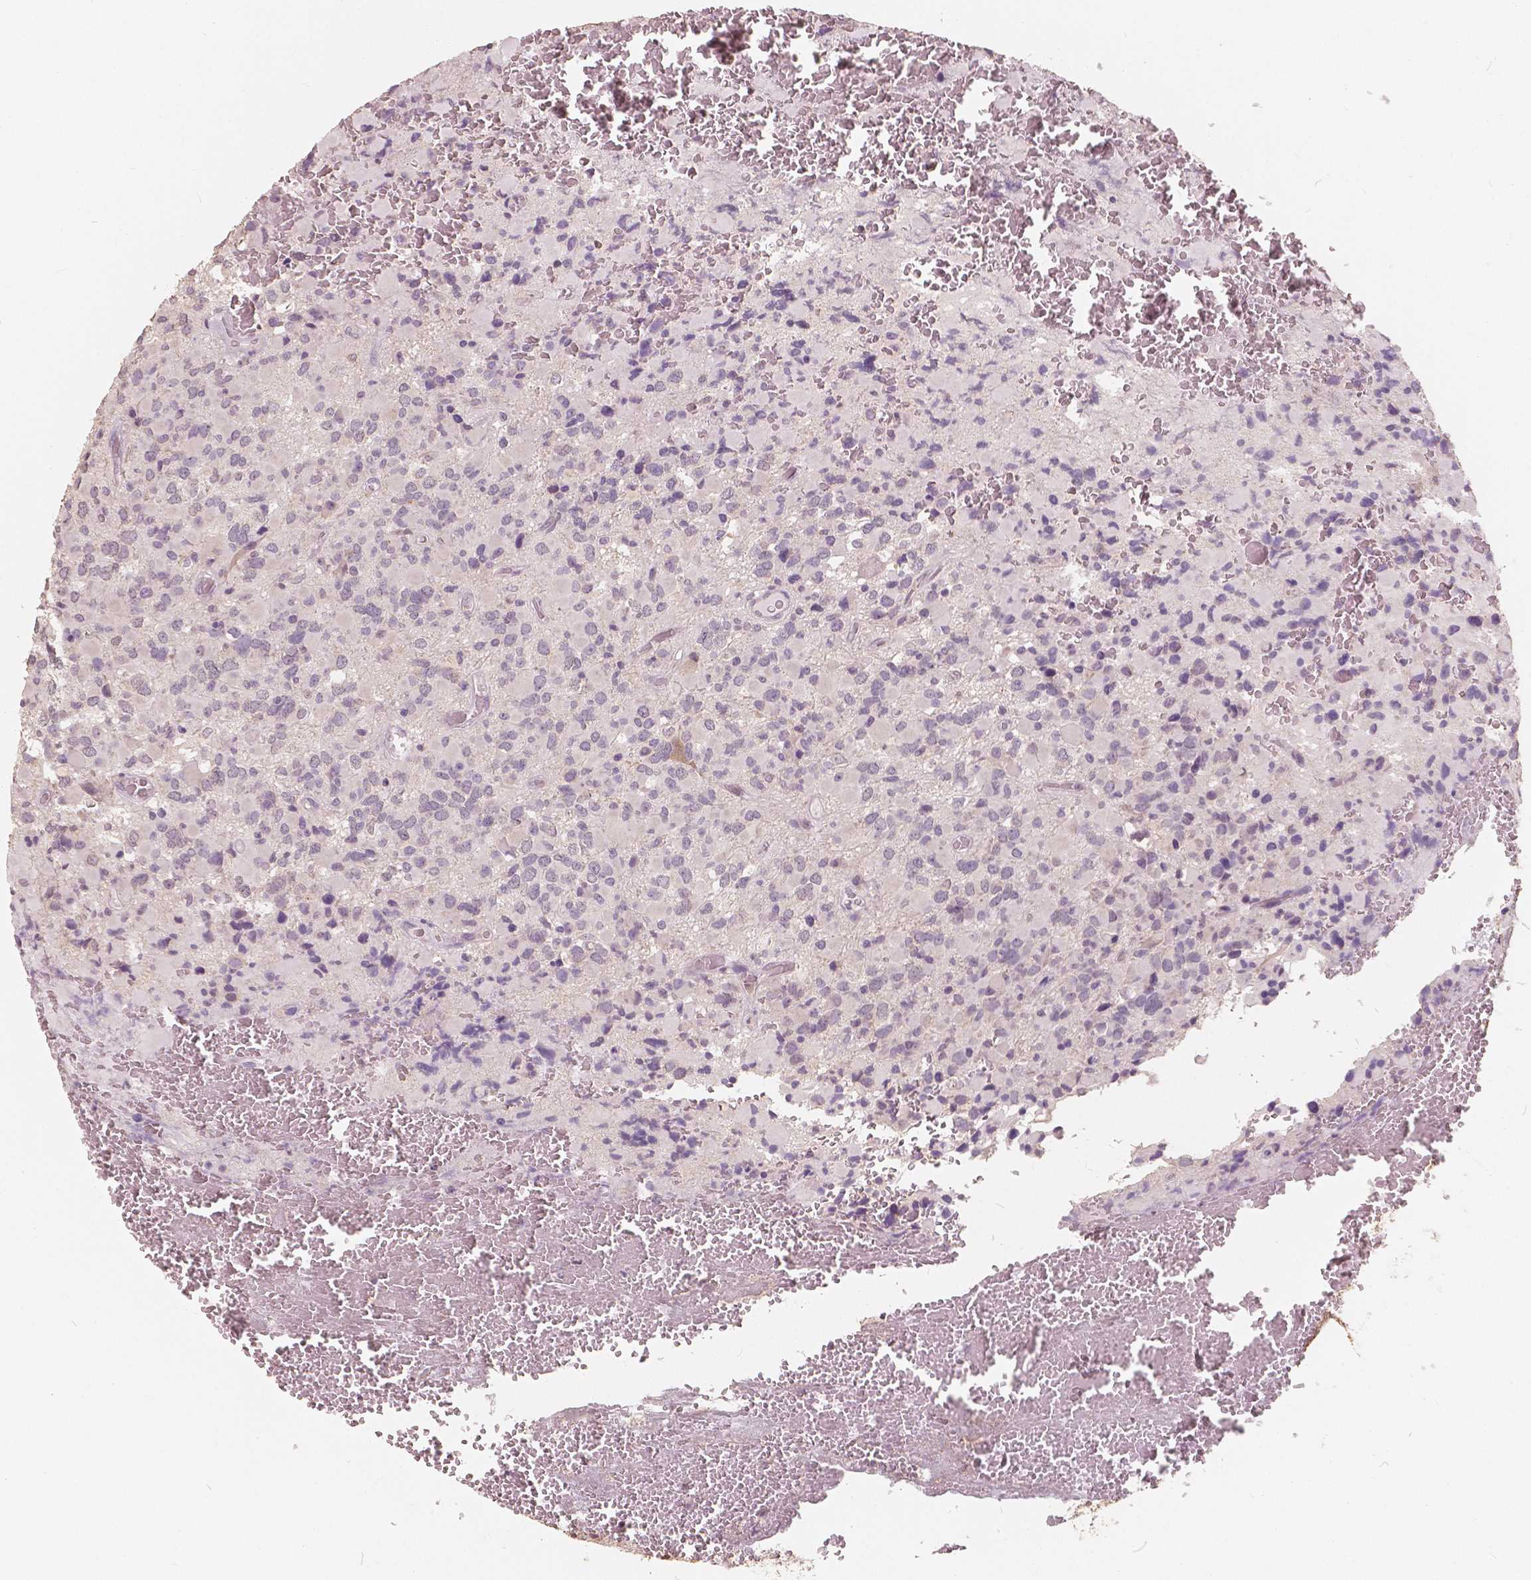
{"staining": {"intensity": "negative", "quantity": "none", "location": "none"}, "tissue": "glioma", "cell_type": "Tumor cells", "image_type": "cancer", "snomed": [{"axis": "morphology", "description": "Glioma, malignant, High grade"}, {"axis": "topography", "description": "Brain"}], "caption": "Tumor cells are negative for brown protein staining in malignant glioma (high-grade).", "gene": "SAT2", "patient": {"sex": "female", "age": 40}}